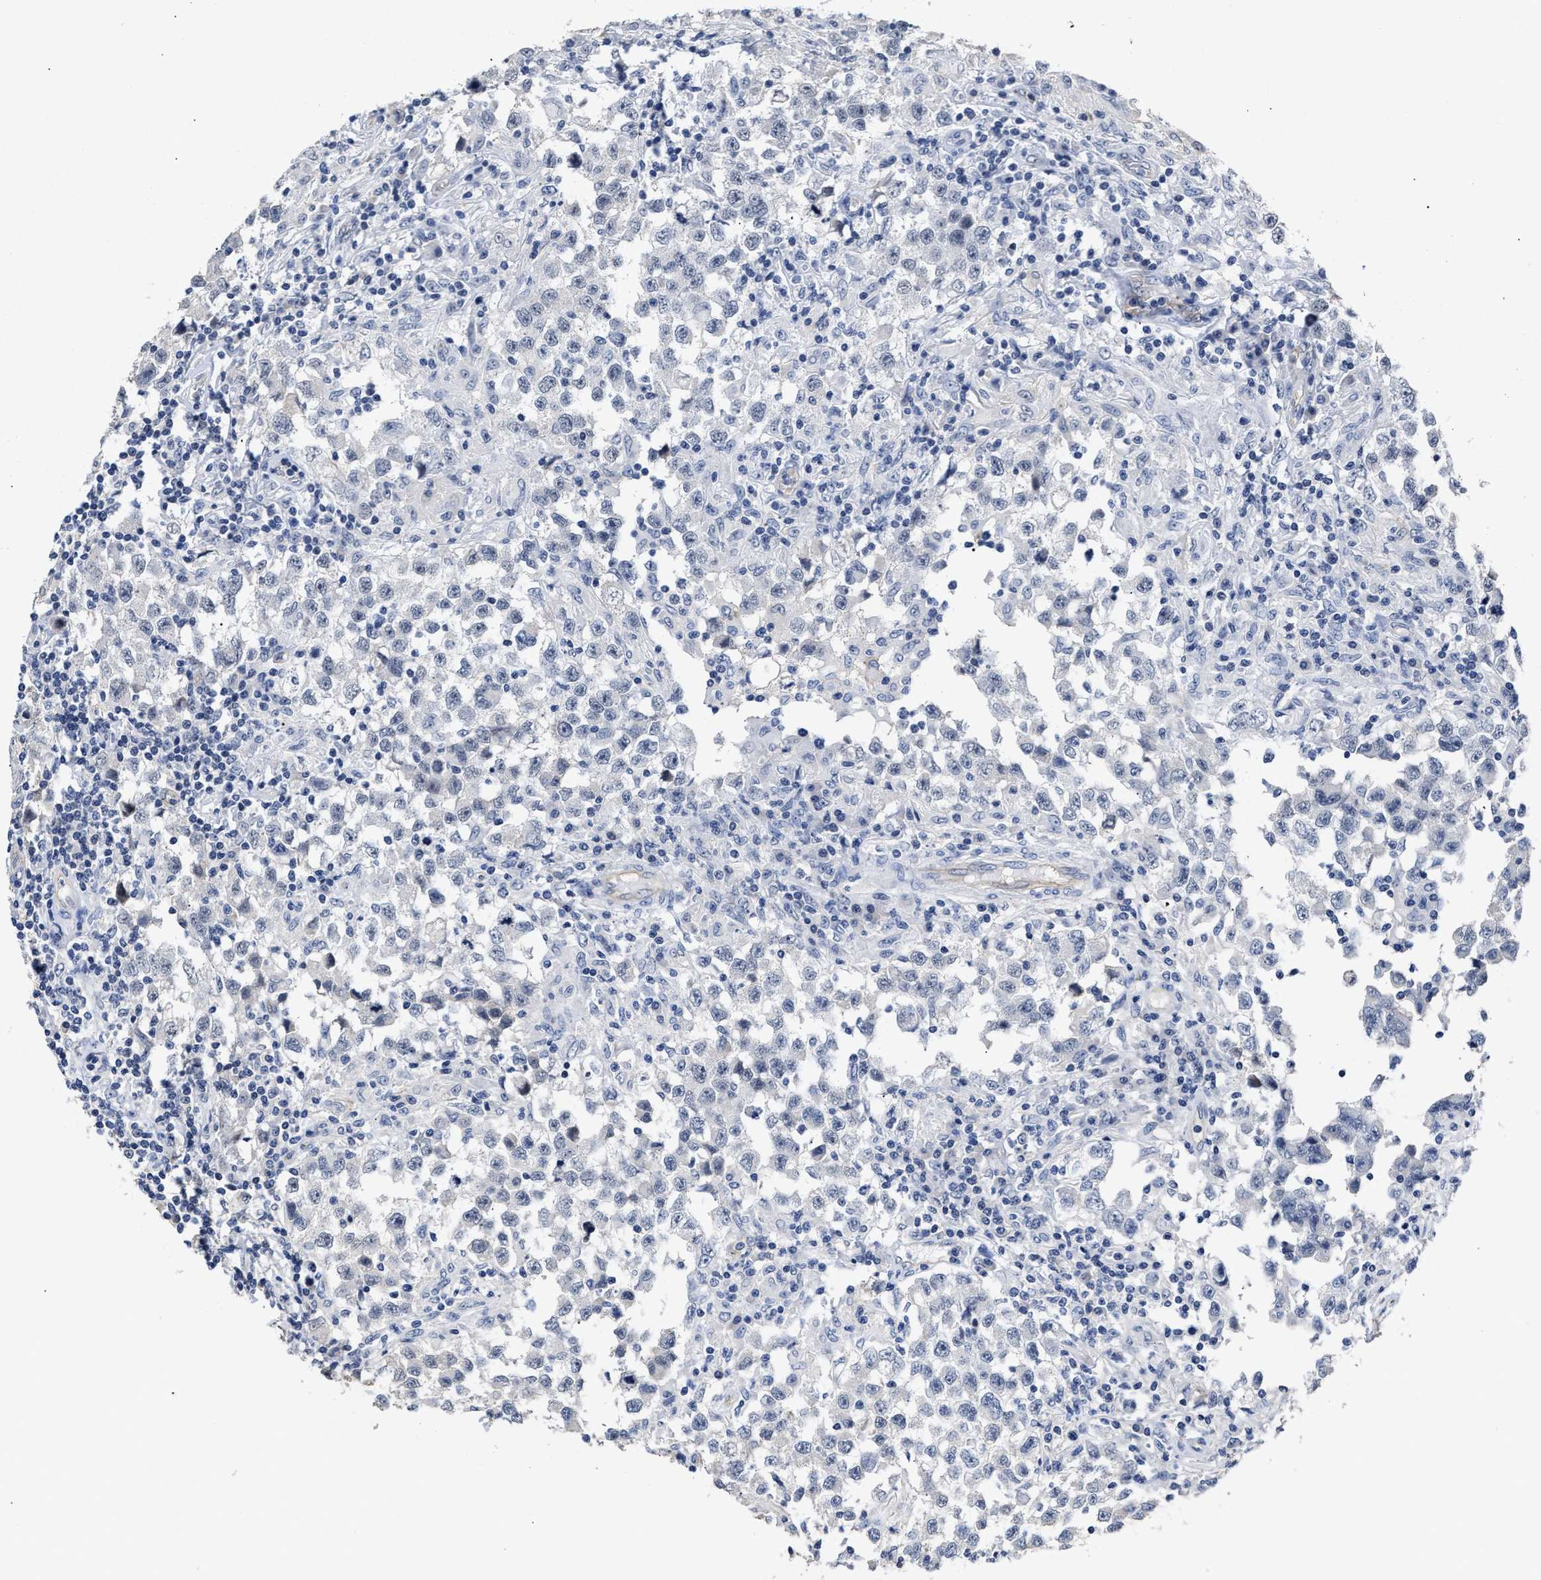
{"staining": {"intensity": "negative", "quantity": "none", "location": "none"}, "tissue": "testis cancer", "cell_type": "Tumor cells", "image_type": "cancer", "snomed": [{"axis": "morphology", "description": "Carcinoma, Embryonal, NOS"}, {"axis": "topography", "description": "Testis"}], "caption": "Photomicrograph shows no protein positivity in tumor cells of testis cancer tissue.", "gene": "AHNAK2", "patient": {"sex": "male", "age": 21}}